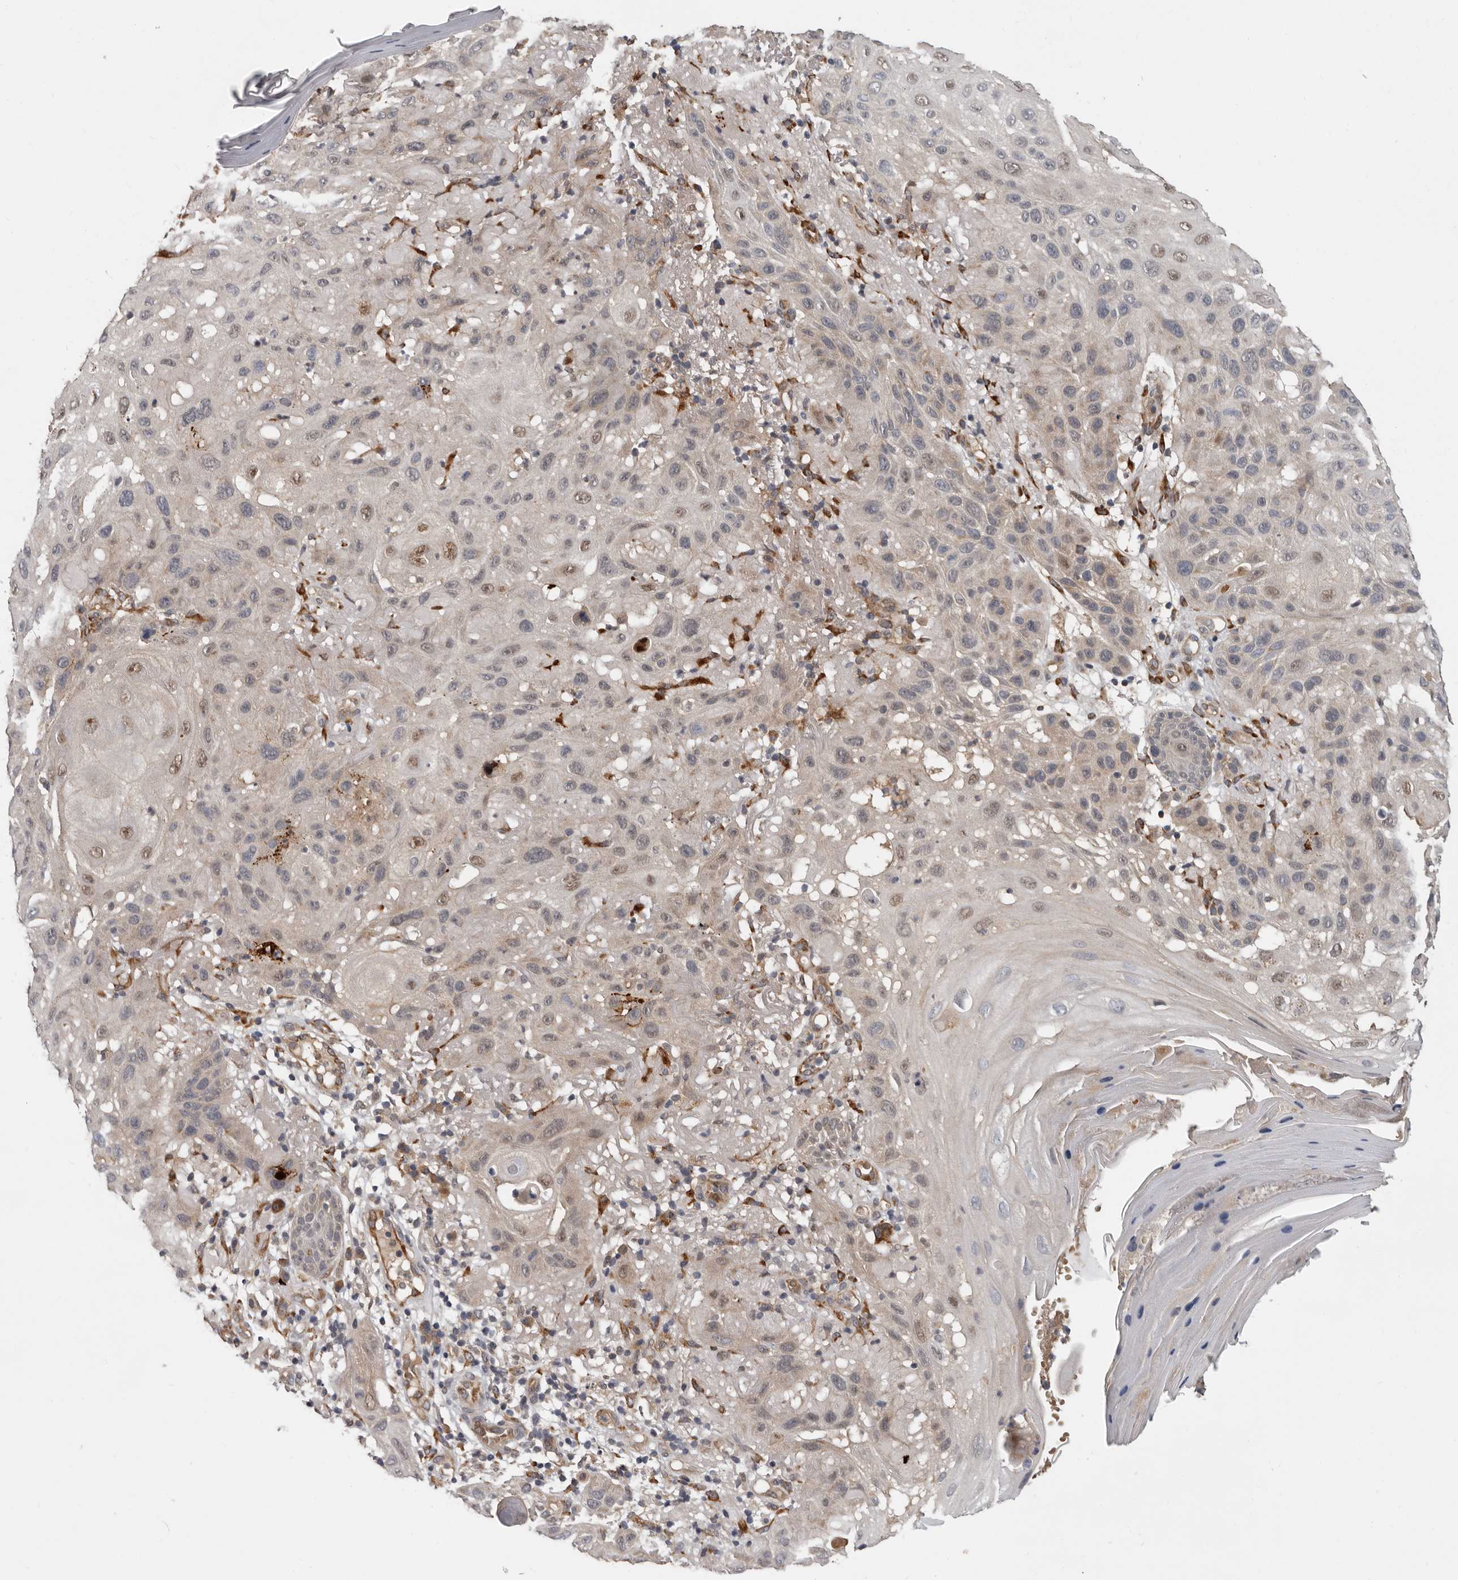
{"staining": {"intensity": "weak", "quantity": "25%-75%", "location": "cytoplasmic/membranous,nuclear"}, "tissue": "skin cancer", "cell_type": "Tumor cells", "image_type": "cancer", "snomed": [{"axis": "morphology", "description": "Normal tissue, NOS"}, {"axis": "morphology", "description": "Squamous cell carcinoma, NOS"}, {"axis": "topography", "description": "Skin"}], "caption": "The image shows staining of skin cancer, revealing weak cytoplasmic/membranous and nuclear protein expression (brown color) within tumor cells. Nuclei are stained in blue.", "gene": "MTF1", "patient": {"sex": "female", "age": 96}}